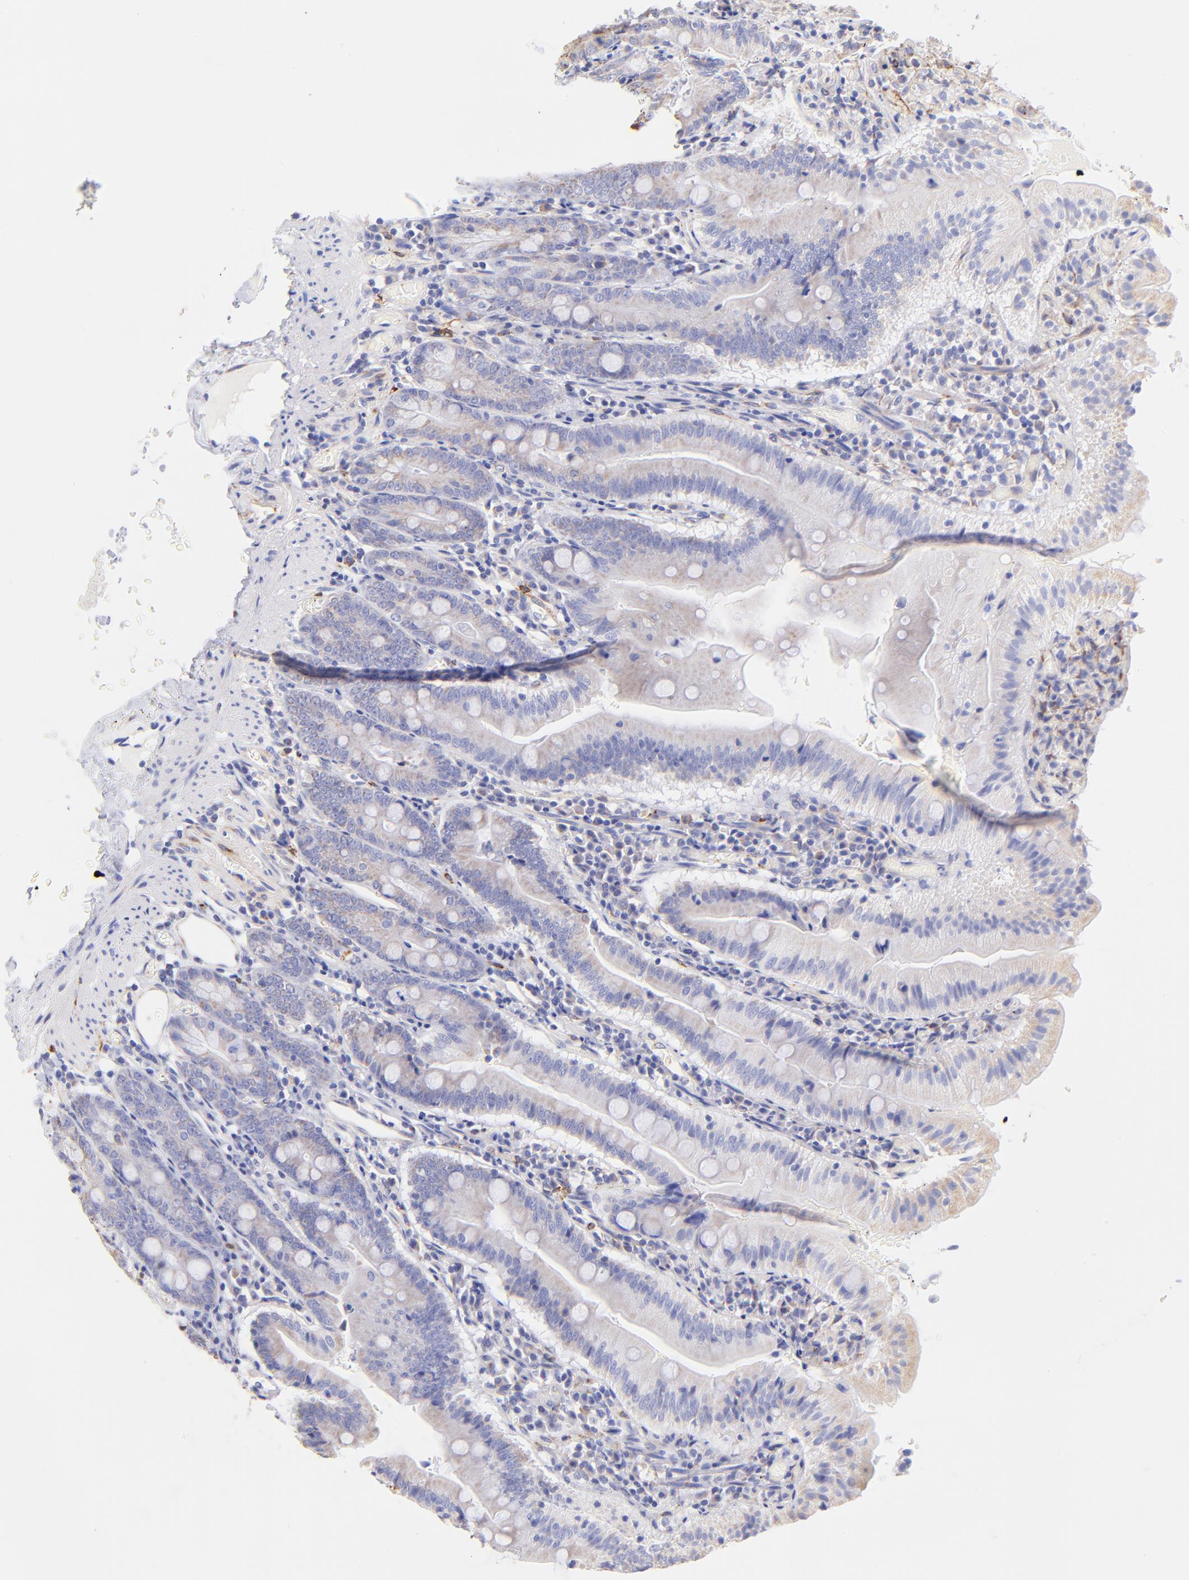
{"staining": {"intensity": "weak", "quantity": ">75%", "location": "cytoplasmic/membranous"}, "tissue": "small intestine", "cell_type": "Glandular cells", "image_type": "normal", "snomed": [{"axis": "morphology", "description": "Normal tissue, NOS"}, {"axis": "topography", "description": "Small intestine"}], "caption": "Immunohistochemical staining of normal human small intestine exhibits weak cytoplasmic/membranous protein expression in approximately >75% of glandular cells. (DAB (3,3'-diaminobenzidine) IHC with brightfield microscopy, high magnification).", "gene": "SPARC", "patient": {"sex": "male", "age": 71}}